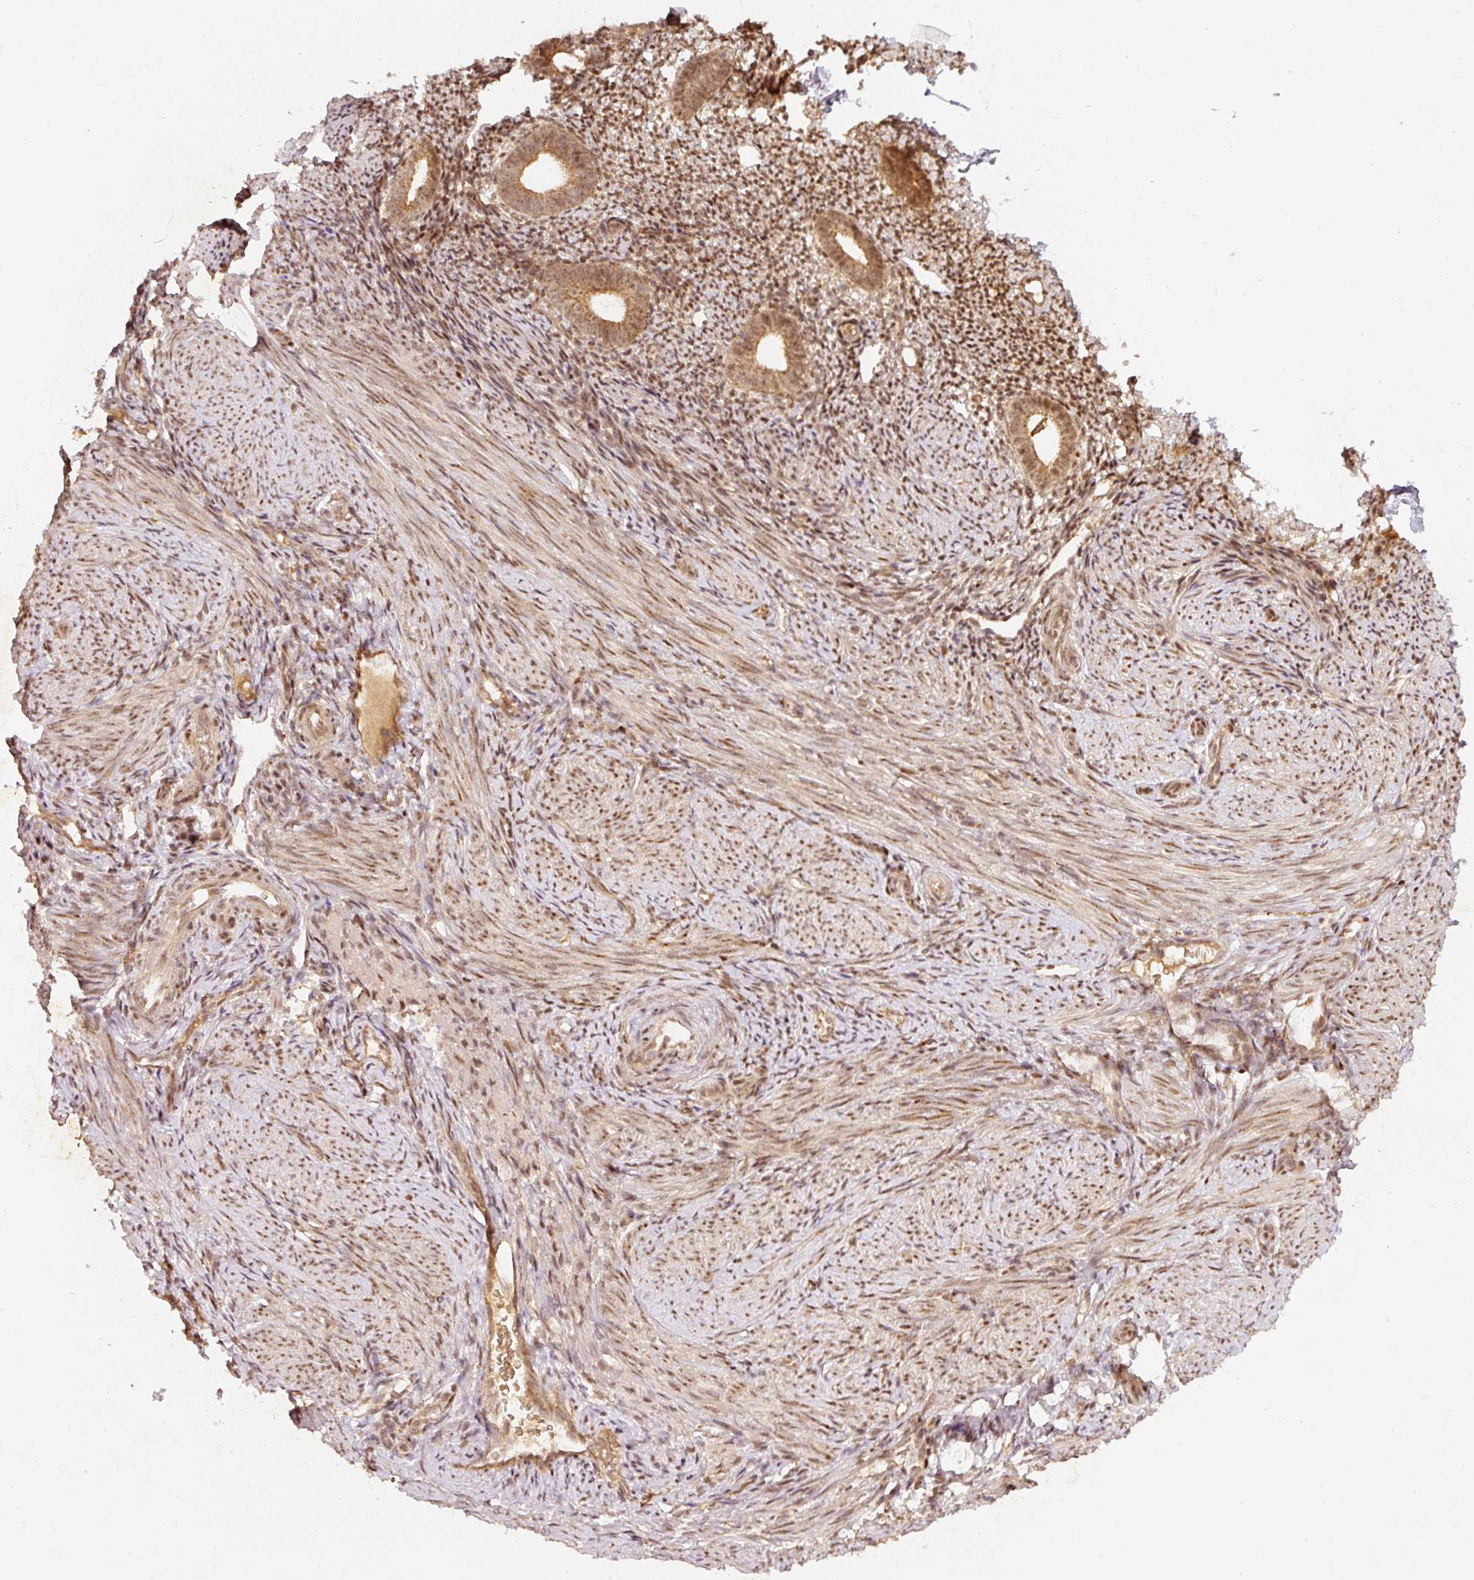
{"staining": {"intensity": "moderate", "quantity": ">75%", "location": "cytoplasmic/membranous,nuclear"}, "tissue": "endometrium", "cell_type": "Cells in endometrial stroma", "image_type": "normal", "snomed": [{"axis": "morphology", "description": "Normal tissue, NOS"}, {"axis": "topography", "description": "Endometrium"}], "caption": "Brown immunohistochemical staining in unremarkable endometrium reveals moderate cytoplasmic/membranous,nuclear staining in about >75% of cells in endometrial stroma. (Stains: DAB in brown, nuclei in blue, Microscopy: brightfield microscopy at high magnification).", "gene": "ZNF580", "patient": {"sex": "female", "age": 39}}